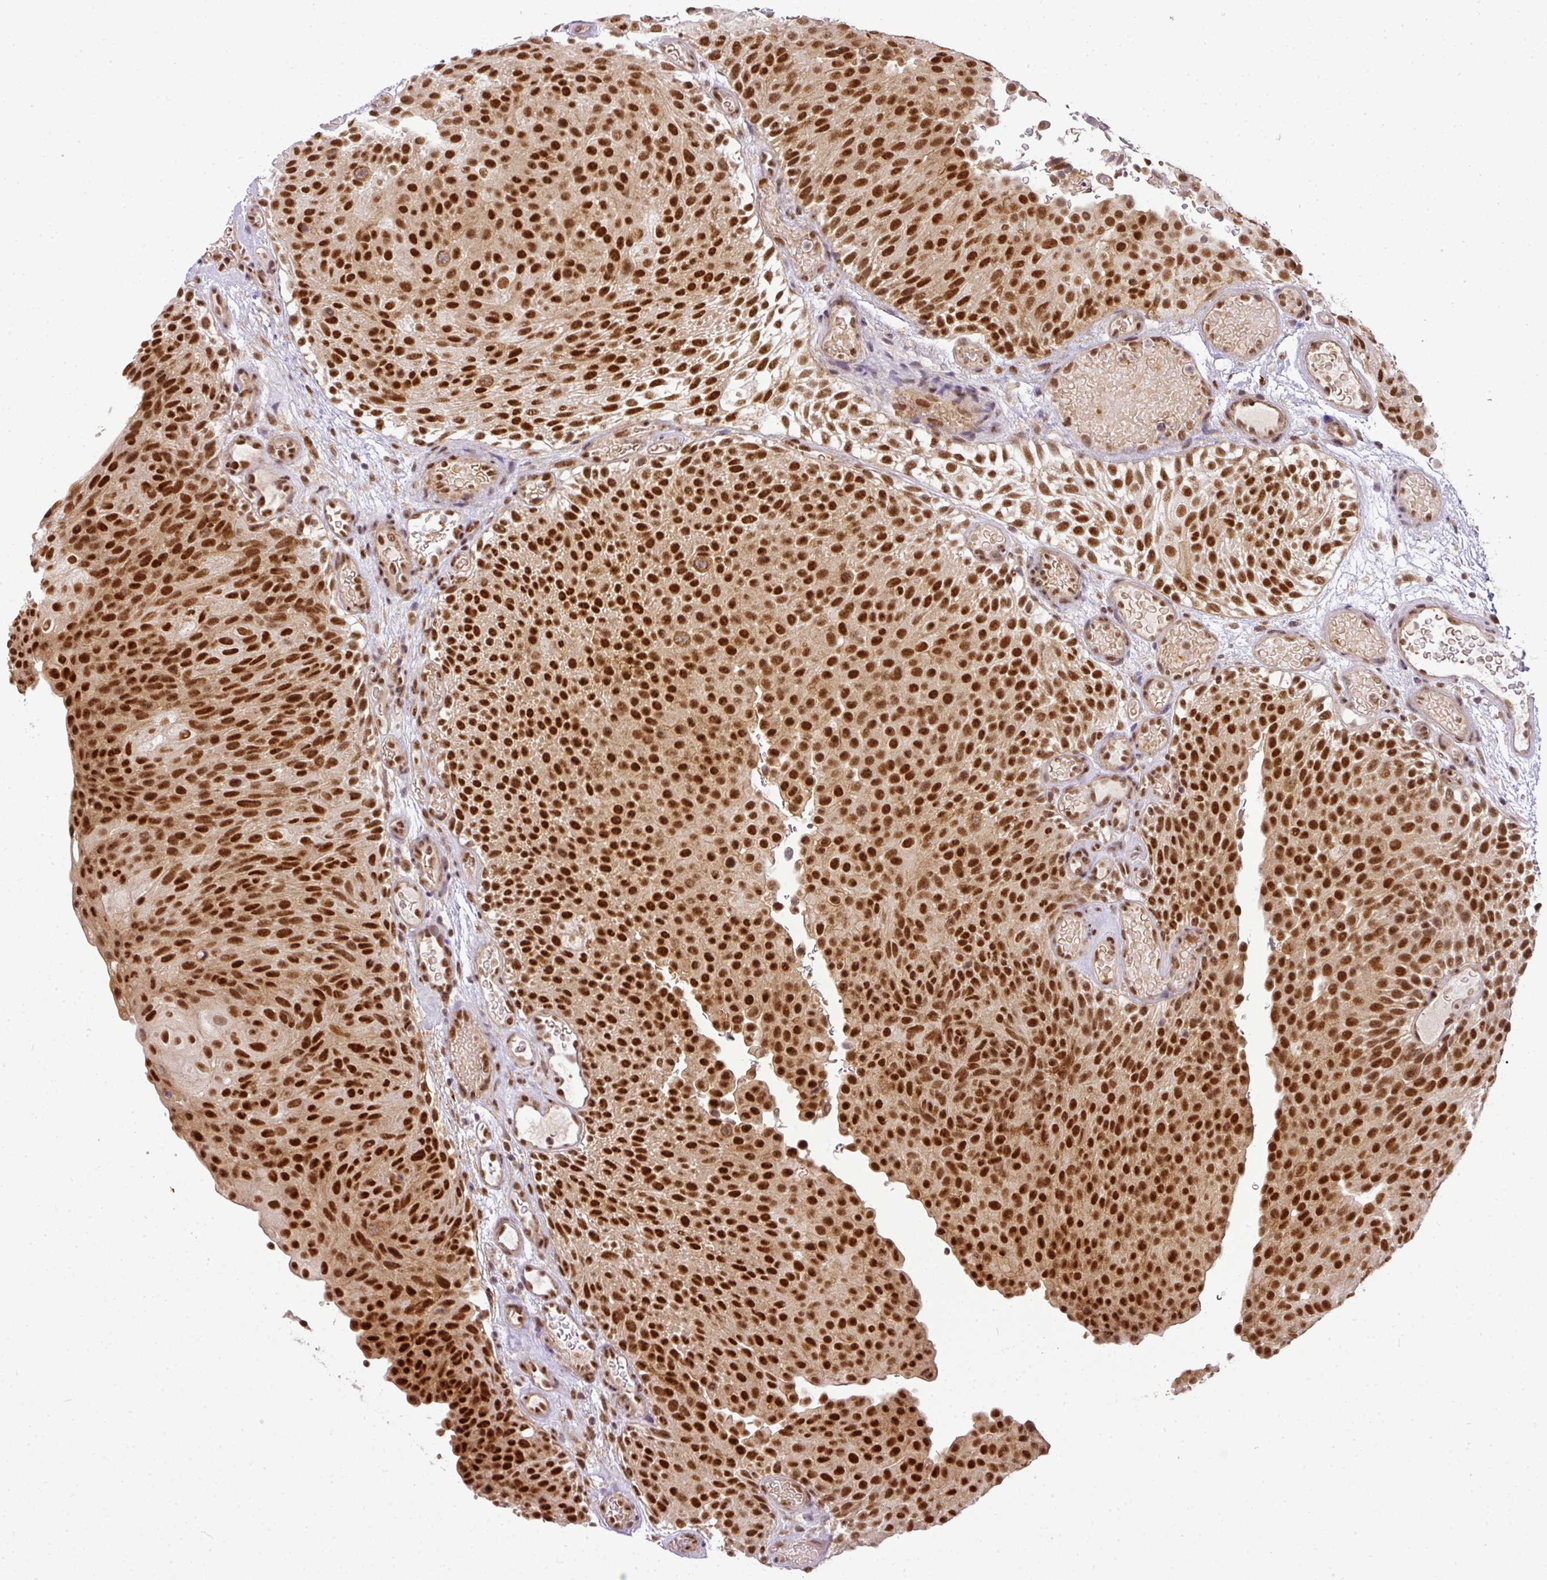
{"staining": {"intensity": "strong", "quantity": ">75%", "location": "nuclear"}, "tissue": "urothelial cancer", "cell_type": "Tumor cells", "image_type": "cancer", "snomed": [{"axis": "morphology", "description": "Urothelial carcinoma, Low grade"}, {"axis": "topography", "description": "Urinary bladder"}], "caption": "Strong nuclear expression is present in approximately >75% of tumor cells in low-grade urothelial carcinoma.", "gene": "C1orf226", "patient": {"sex": "male", "age": 78}}